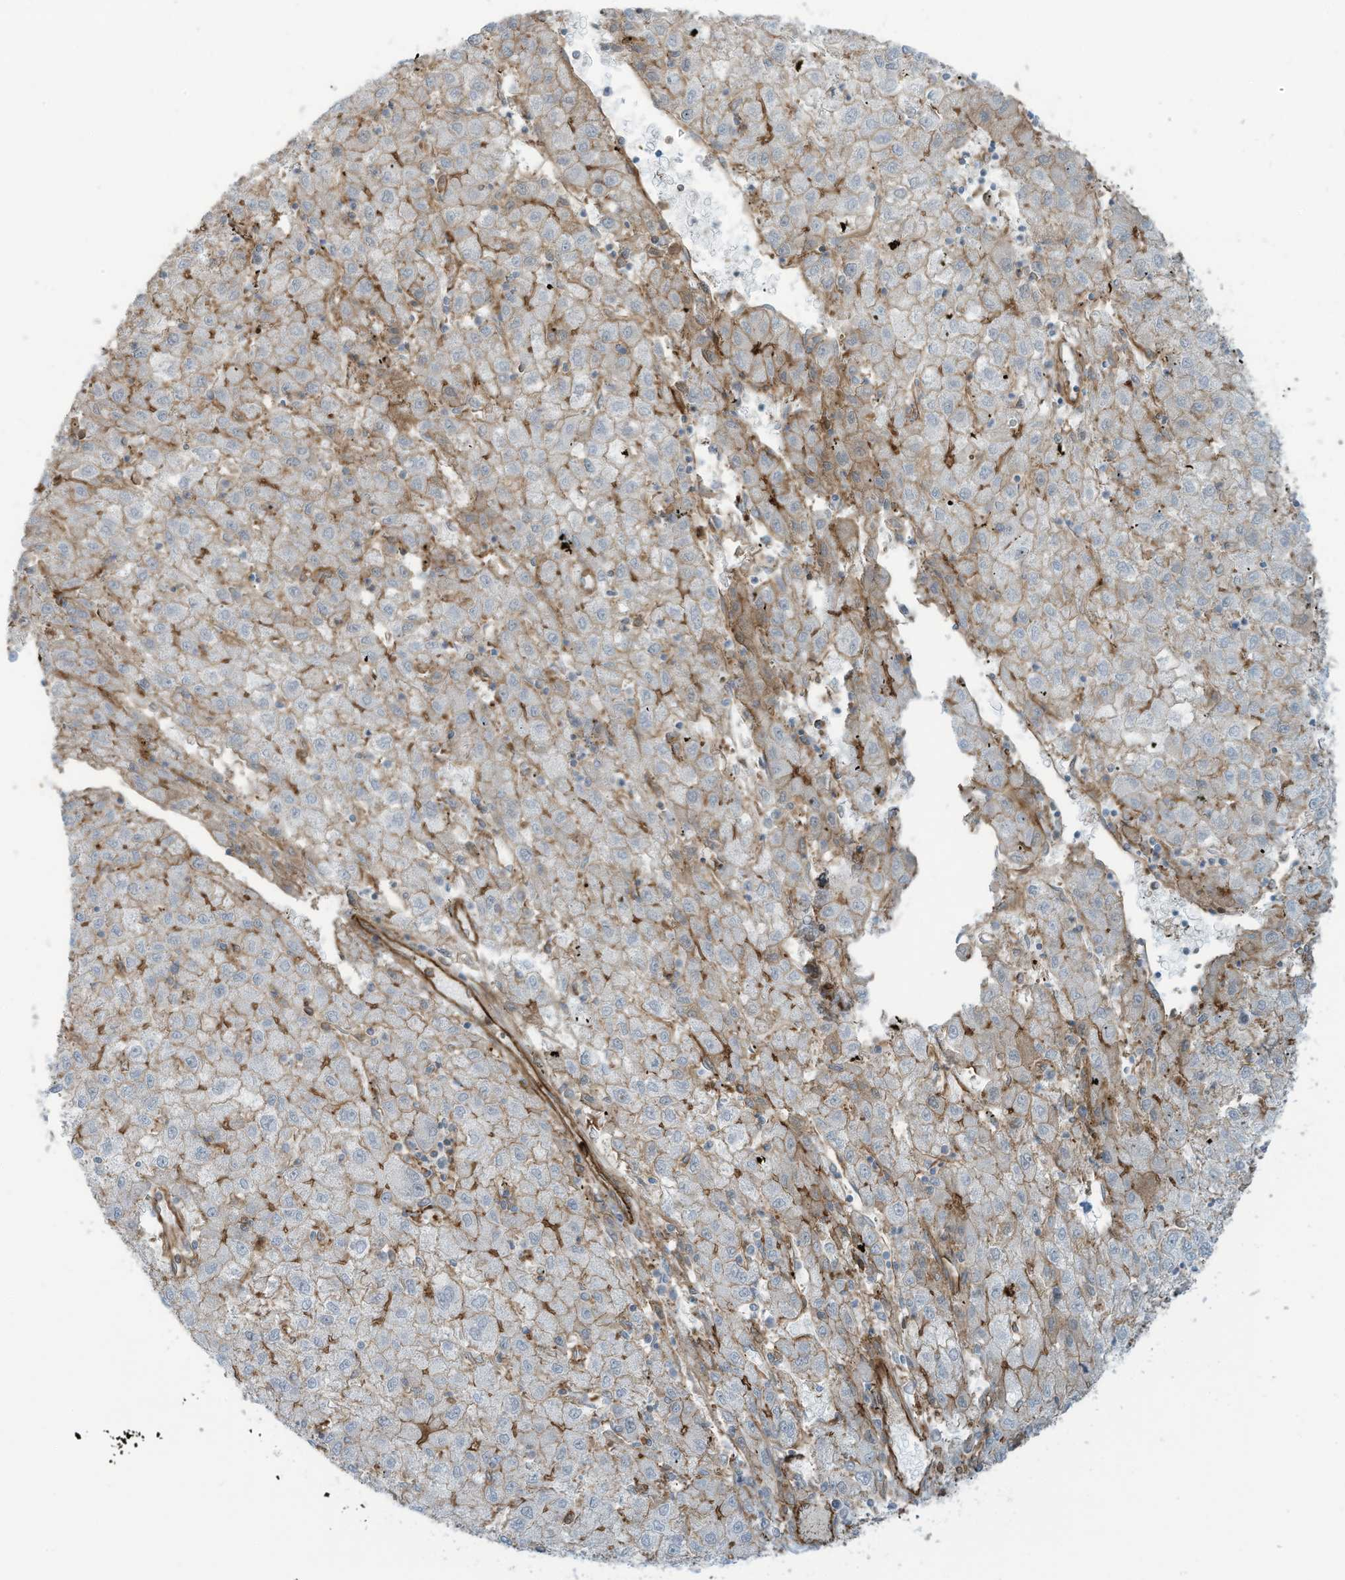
{"staining": {"intensity": "moderate", "quantity": "<25%", "location": "cytoplasmic/membranous"}, "tissue": "liver cancer", "cell_type": "Tumor cells", "image_type": "cancer", "snomed": [{"axis": "morphology", "description": "Carcinoma, Hepatocellular, NOS"}, {"axis": "topography", "description": "Liver"}], "caption": "Liver cancer (hepatocellular carcinoma) stained with DAB IHC reveals low levels of moderate cytoplasmic/membranous positivity in about <25% of tumor cells.", "gene": "SLC9A2", "patient": {"sex": "male", "age": 72}}